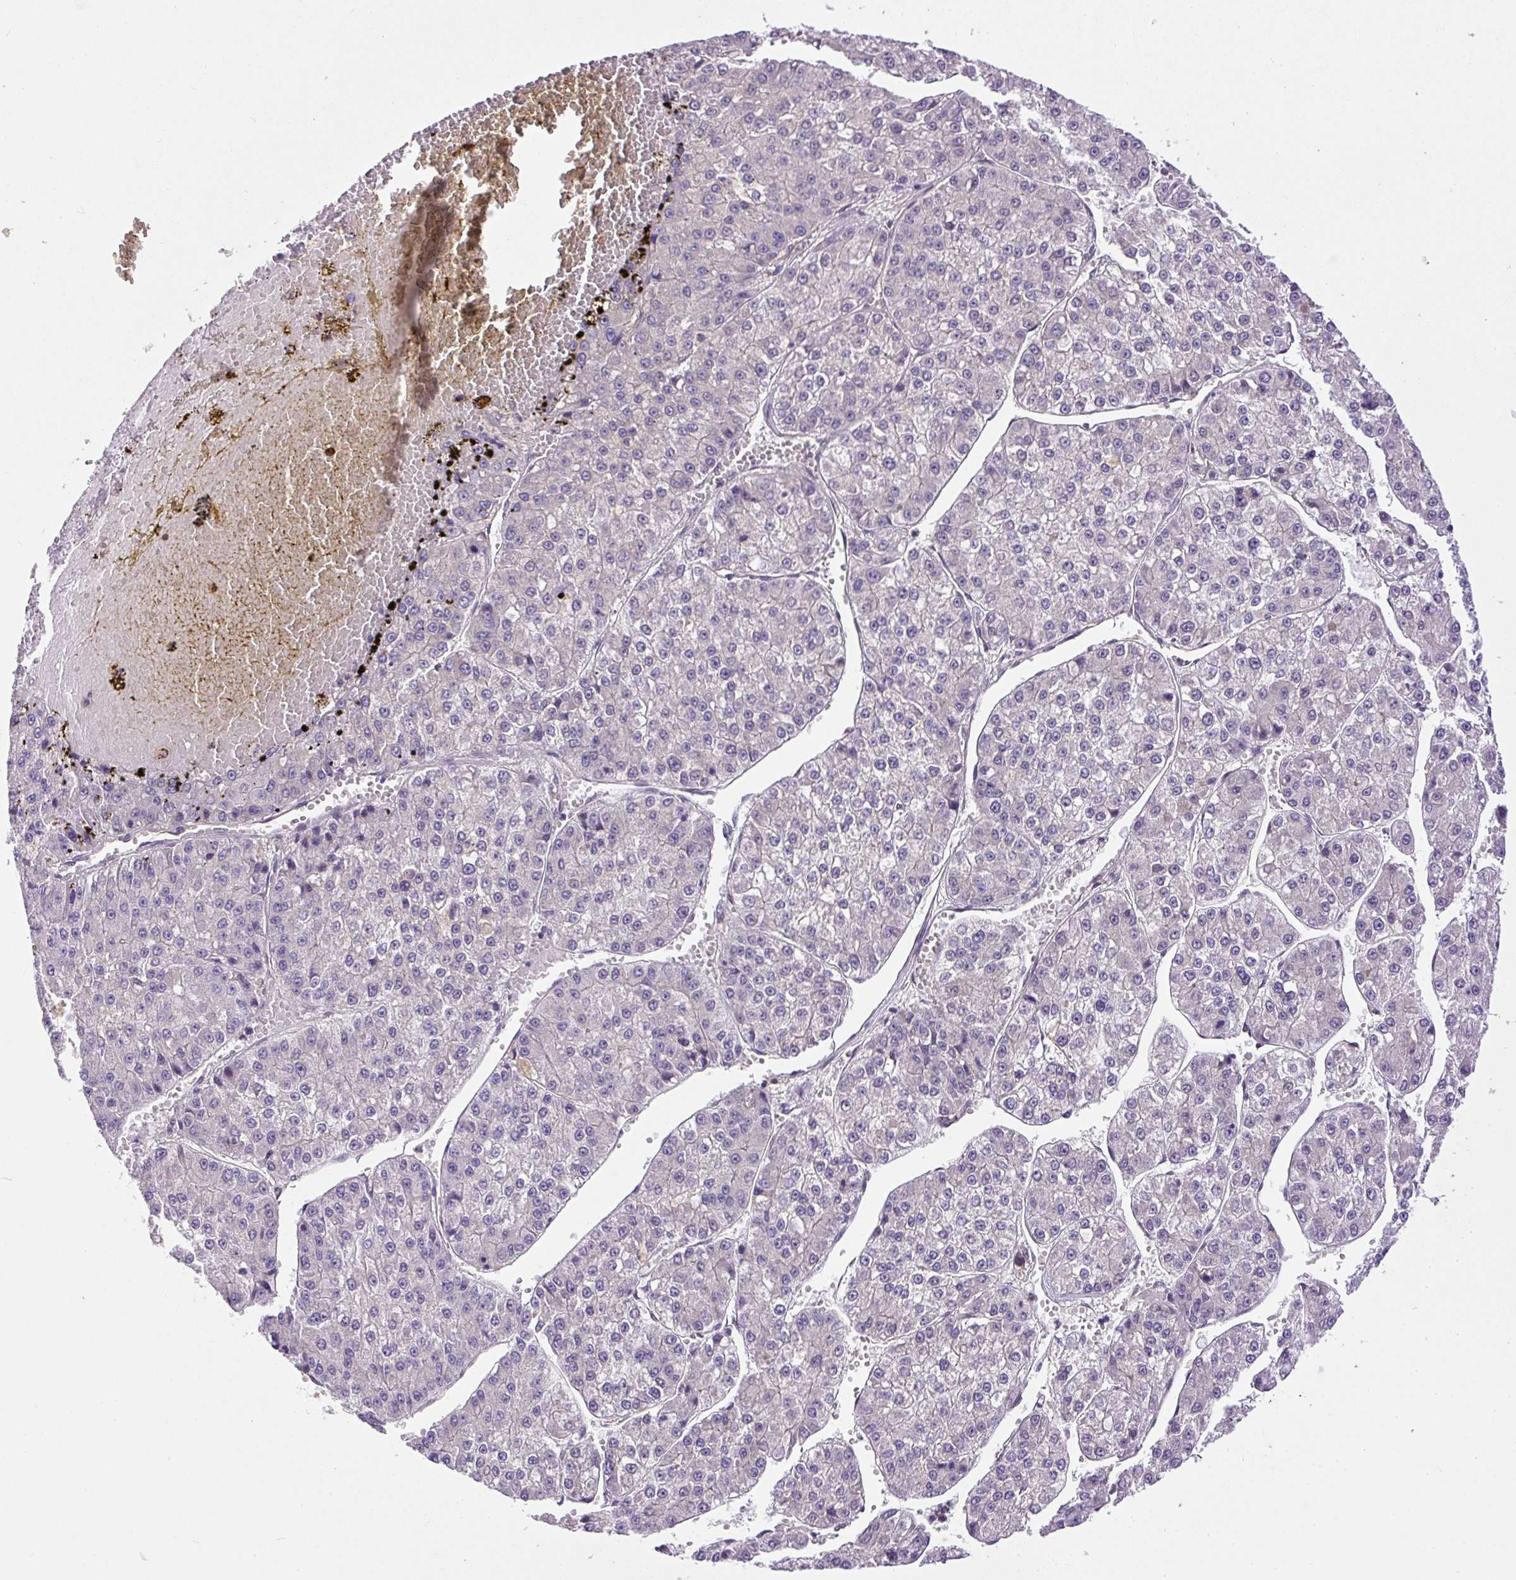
{"staining": {"intensity": "negative", "quantity": "none", "location": "none"}, "tissue": "liver cancer", "cell_type": "Tumor cells", "image_type": "cancer", "snomed": [{"axis": "morphology", "description": "Carcinoma, Hepatocellular, NOS"}, {"axis": "topography", "description": "Liver"}], "caption": "Human liver cancer stained for a protein using IHC displays no staining in tumor cells.", "gene": "DAPK1", "patient": {"sex": "female", "age": 73}}